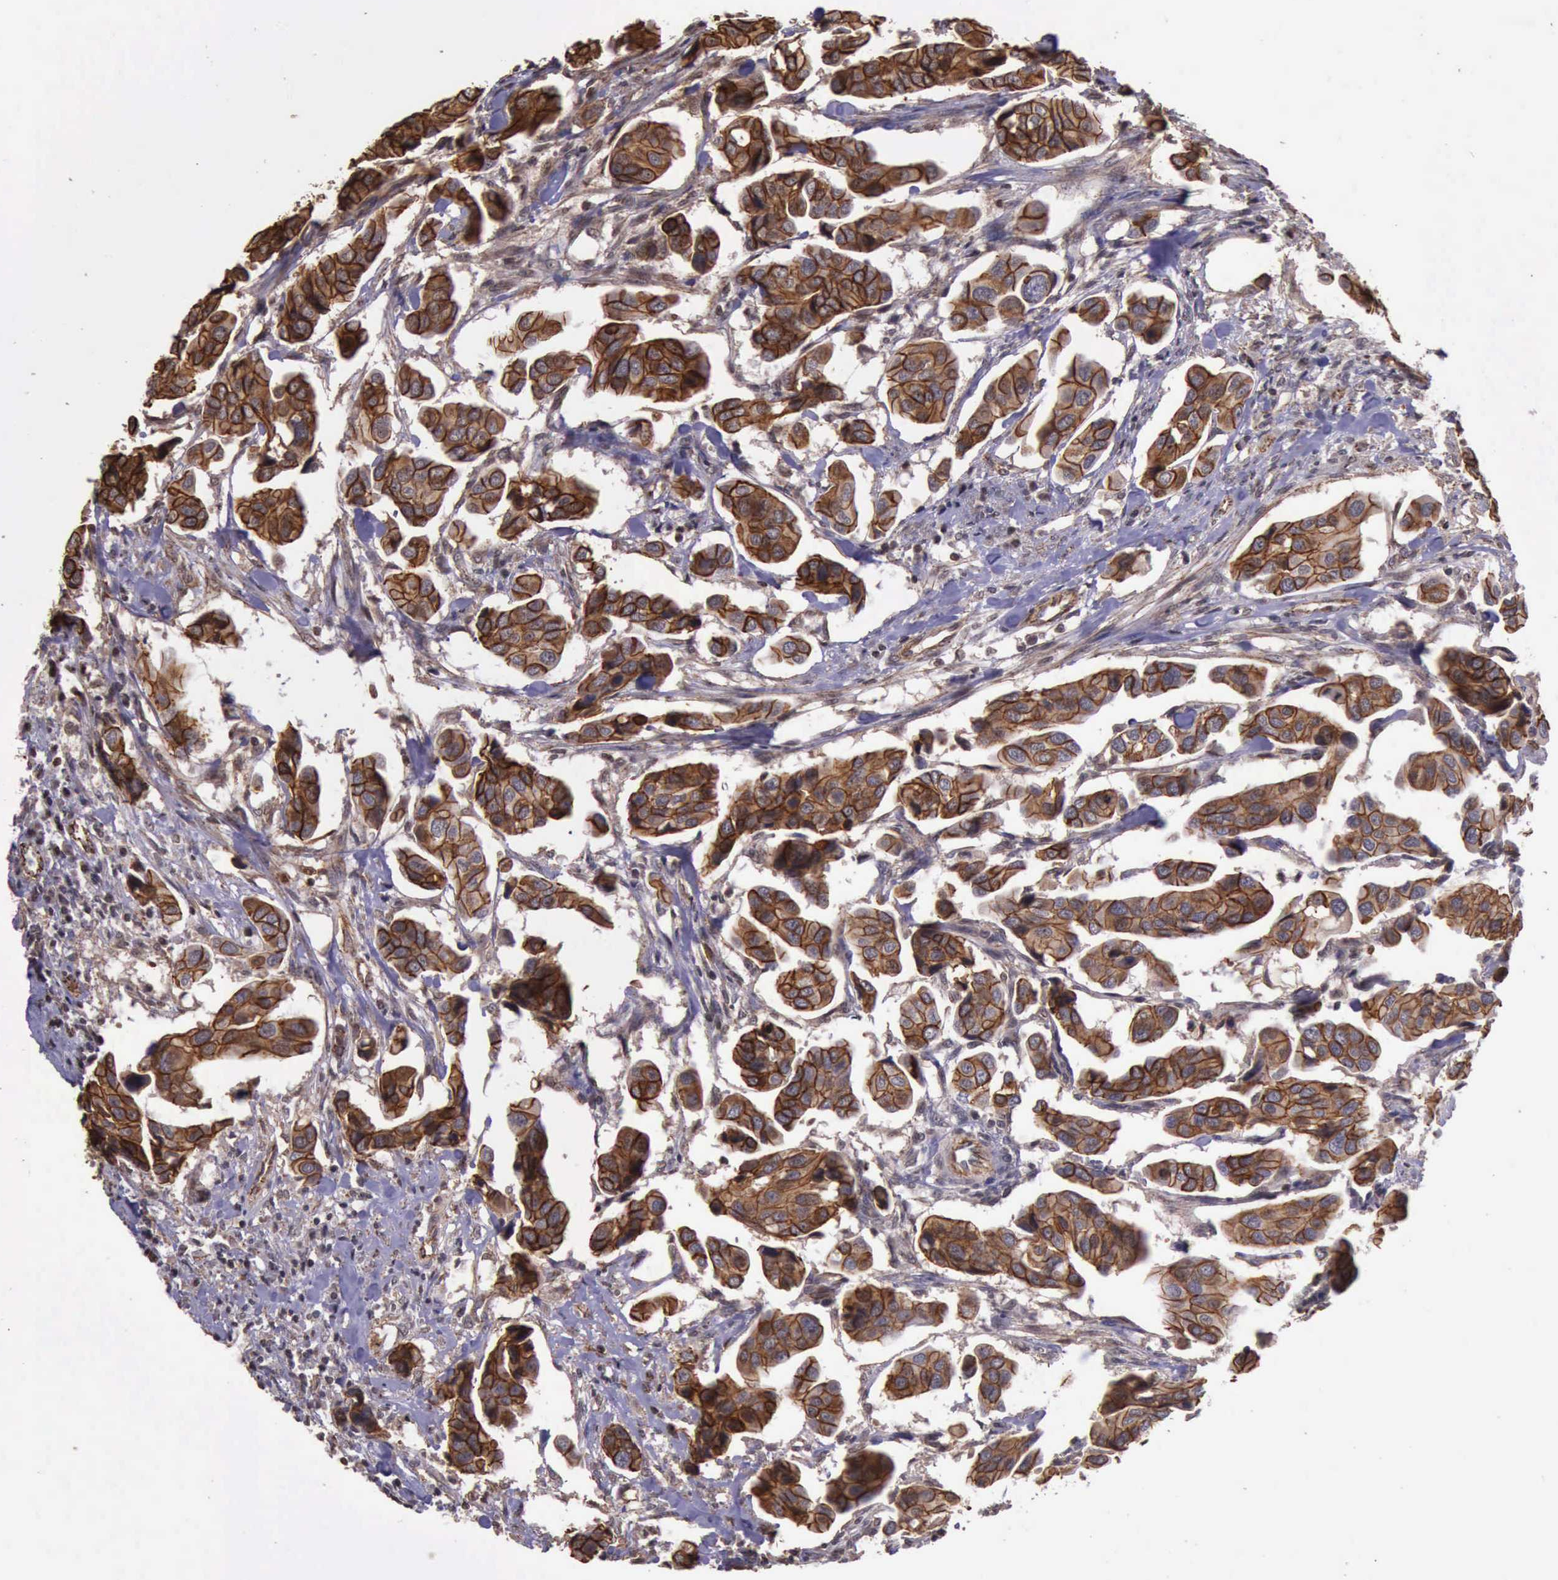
{"staining": {"intensity": "strong", "quantity": ">75%", "location": "cytoplasmic/membranous"}, "tissue": "urothelial cancer", "cell_type": "Tumor cells", "image_type": "cancer", "snomed": [{"axis": "morphology", "description": "Adenocarcinoma, NOS"}, {"axis": "topography", "description": "Urinary bladder"}], "caption": "Immunohistochemistry micrograph of neoplastic tissue: human adenocarcinoma stained using immunohistochemistry (IHC) shows high levels of strong protein expression localized specifically in the cytoplasmic/membranous of tumor cells, appearing as a cytoplasmic/membranous brown color.", "gene": "CTNNB1", "patient": {"sex": "male", "age": 61}}